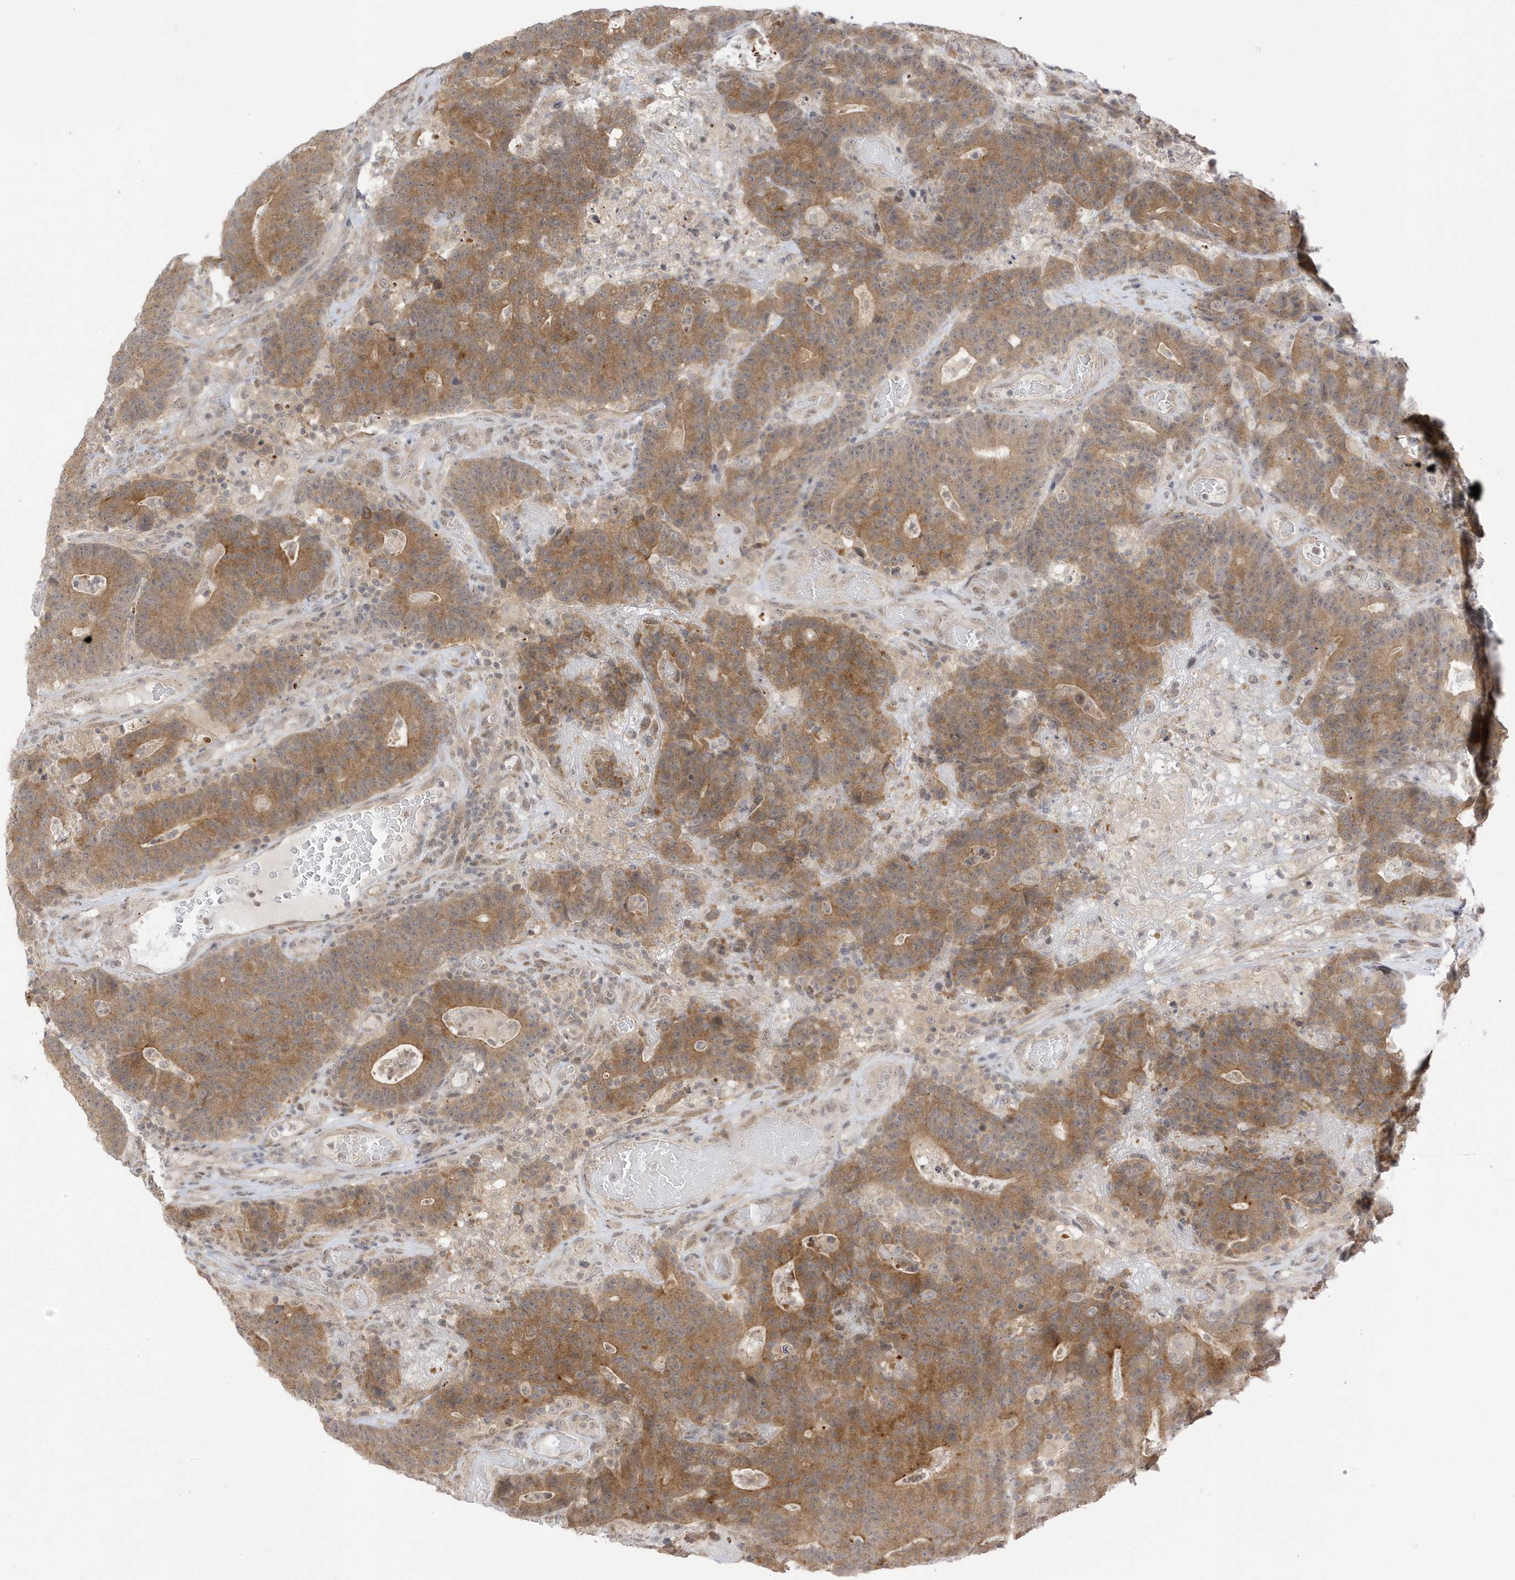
{"staining": {"intensity": "moderate", "quantity": ">75%", "location": "cytoplasmic/membranous"}, "tissue": "colorectal cancer", "cell_type": "Tumor cells", "image_type": "cancer", "snomed": [{"axis": "morphology", "description": "Normal tissue, NOS"}, {"axis": "morphology", "description": "Adenocarcinoma, NOS"}, {"axis": "topography", "description": "Colon"}], "caption": "Immunohistochemistry (DAB (3,3'-diaminobenzidine)) staining of human colorectal adenocarcinoma exhibits moderate cytoplasmic/membranous protein expression in about >75% of tumor cells.", "gene": "TAB3", "patient": {"sex": "female", "age": 75}}